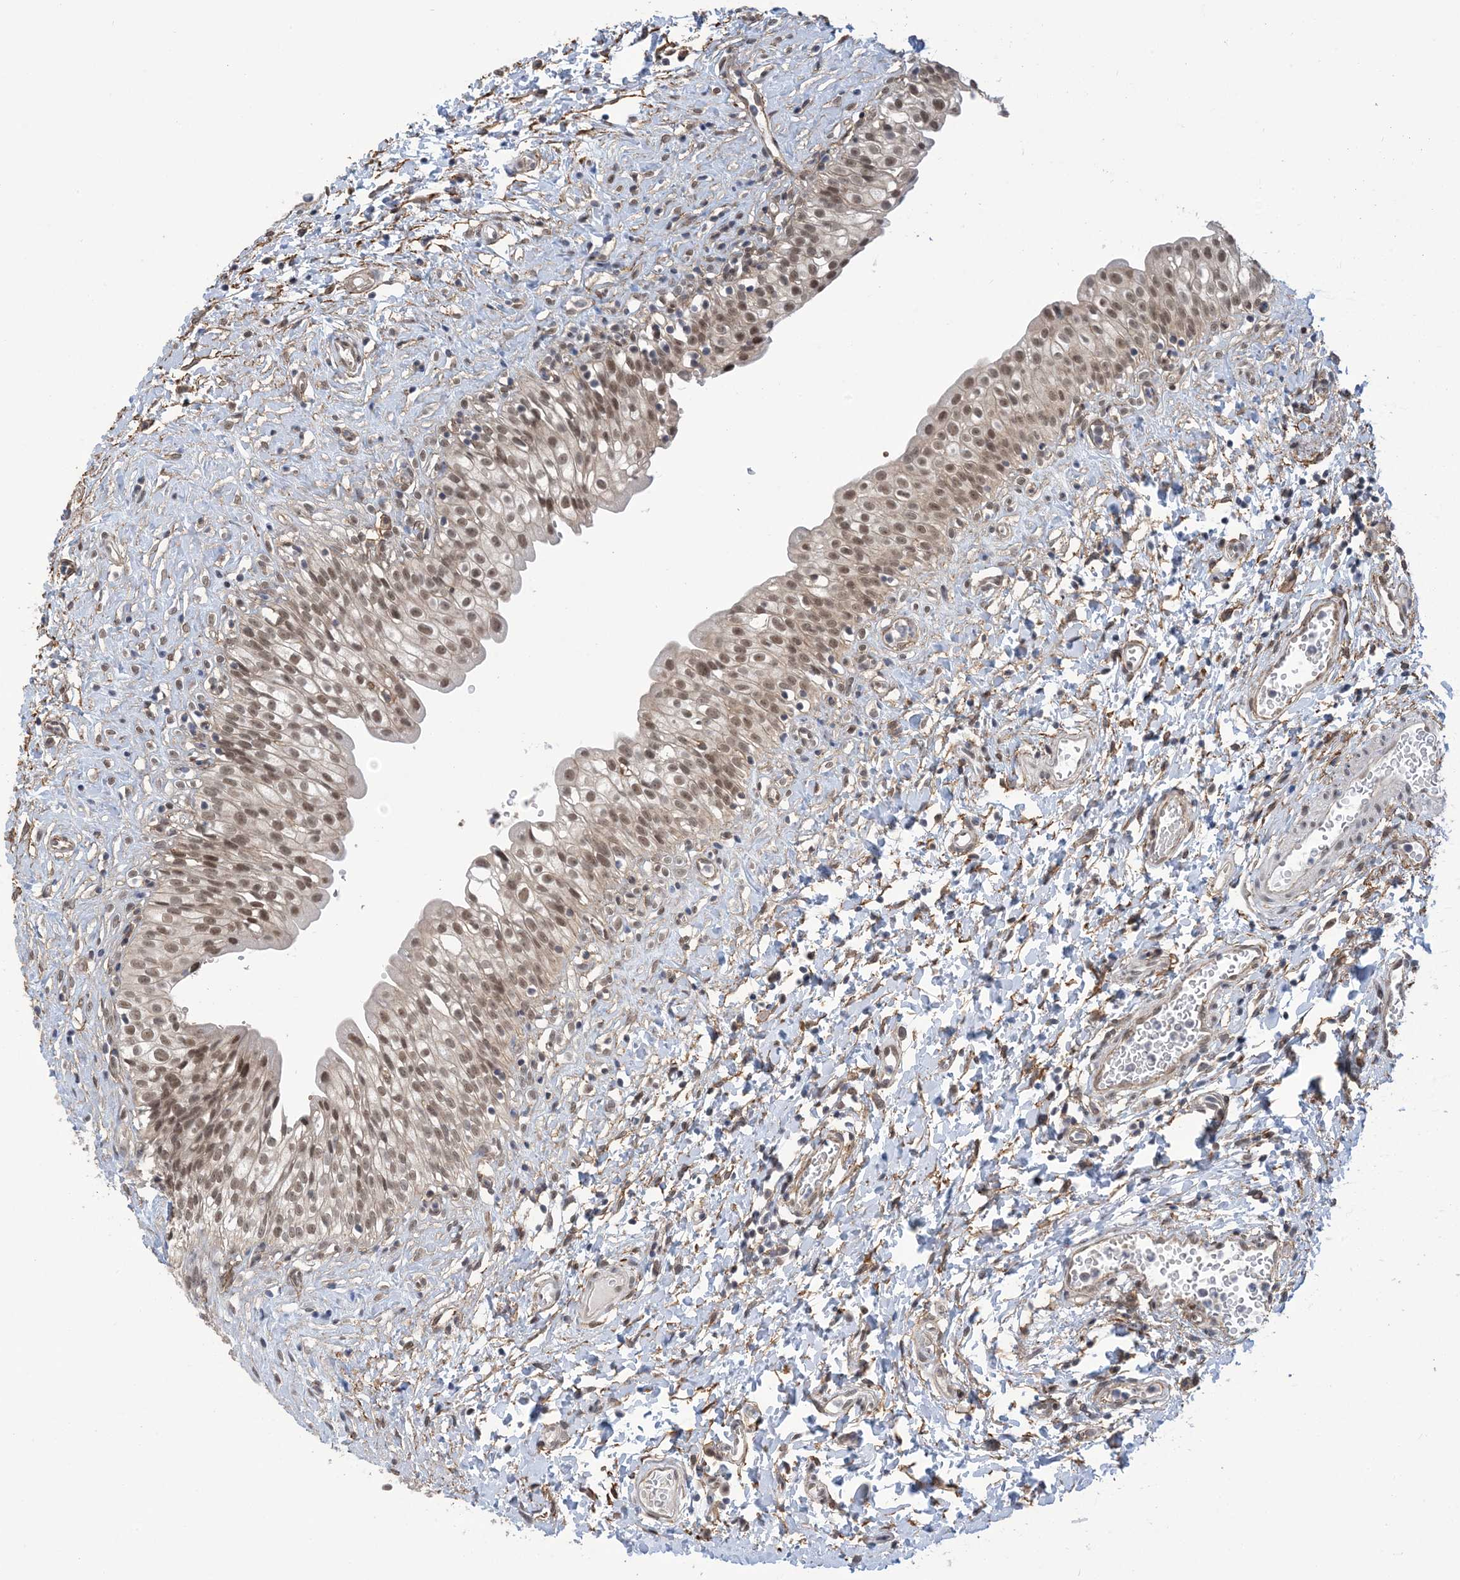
{"staining": {"intensity": "moderate", "quantity": "25%-75%", "location": "nuclear"}, "tissue": "urinary bladder", "cell_type": "Urothelial cells", "image_type": "normal", "snomed": [{"axis": "morphology", "description": "Normal tissue, NOS"}, {"axis": "topography", "description": "Urinary bladder"}], "caption": "This histopathology image shows IHC staining of benign human urinary bladder, with medium moderate nuclear expression in about 25%-75% of urothelial cells.", "gene": "ZNF8", "patient": {"sex": "male", "age": 51}}